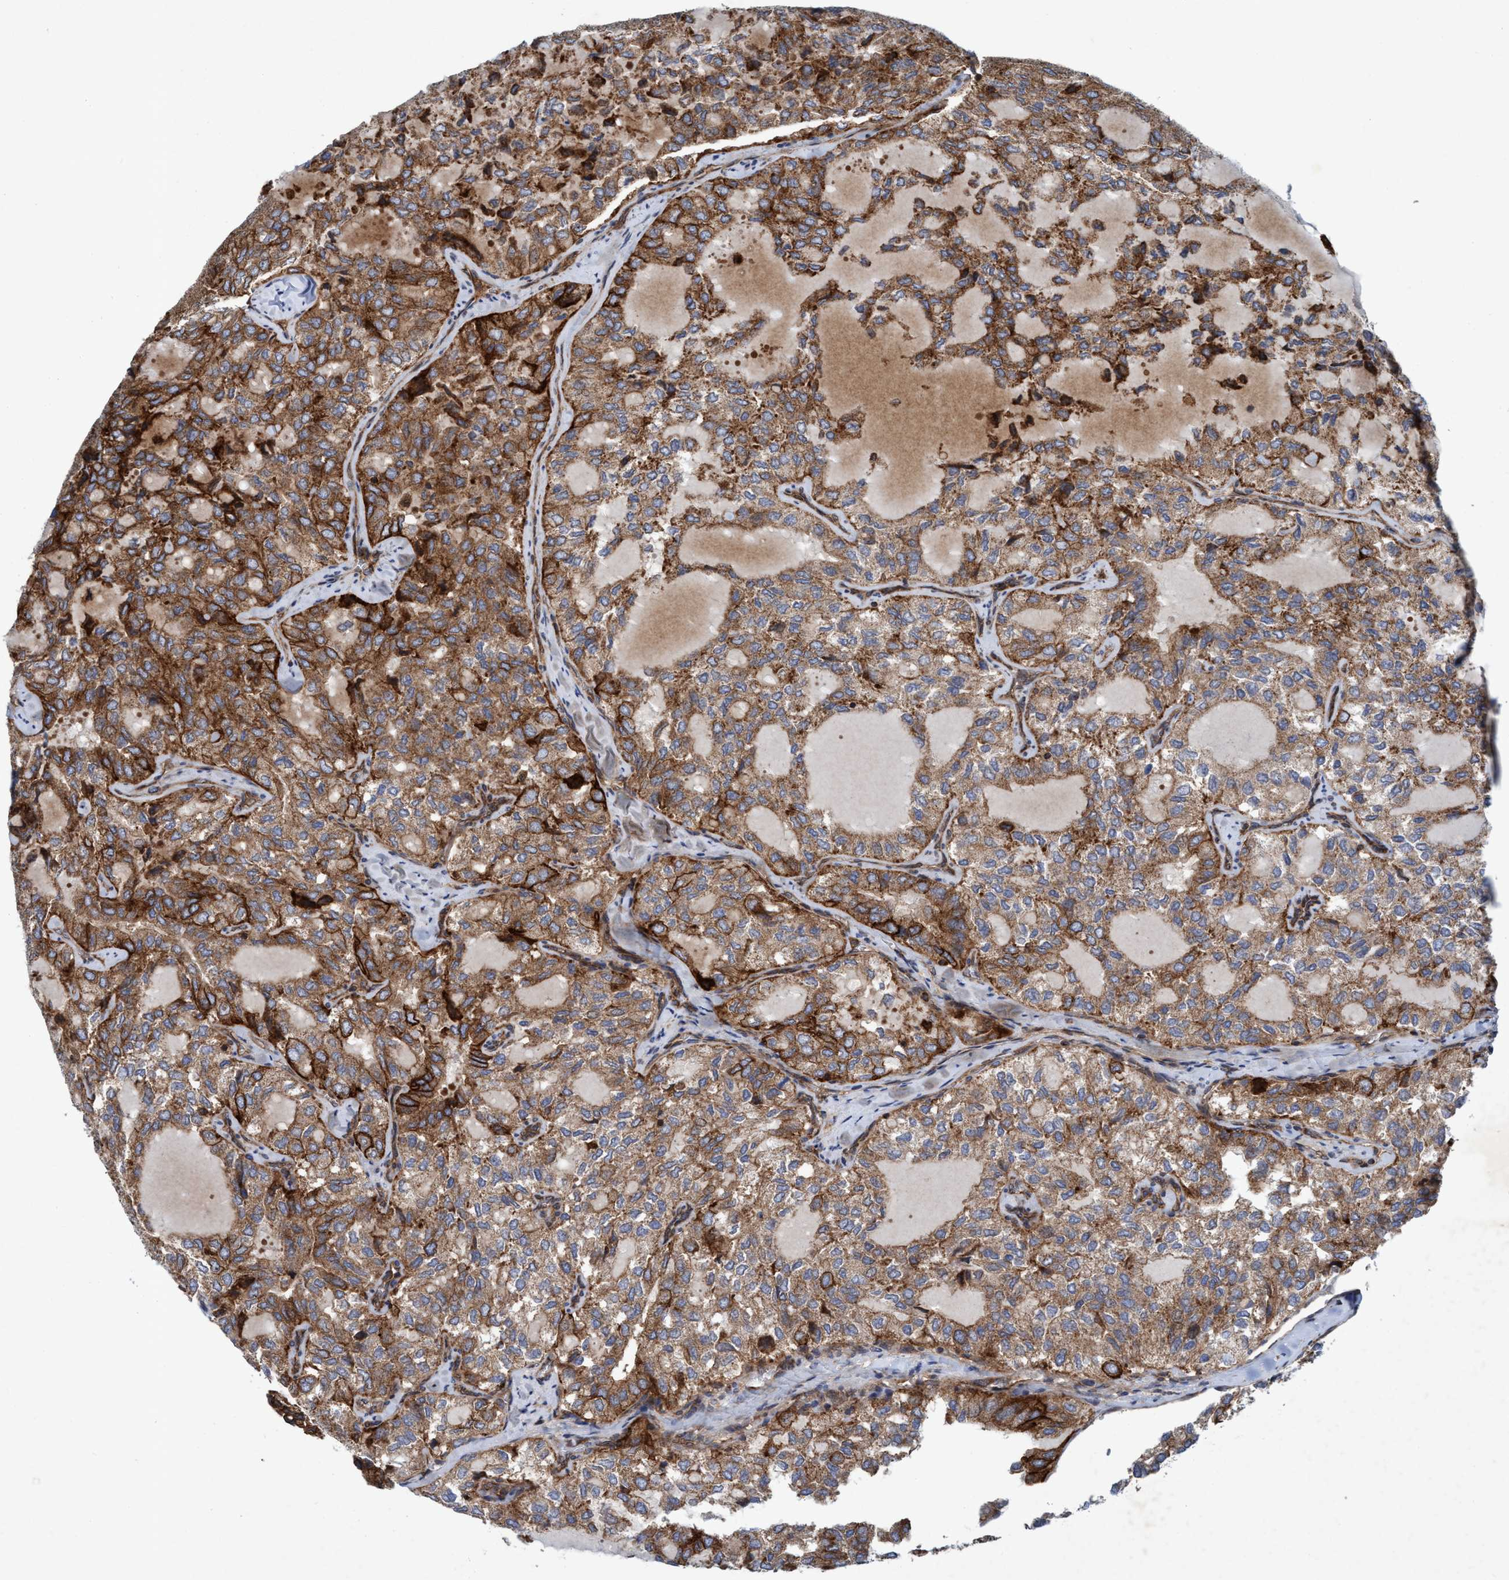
{"staining": {"intensity": "moderate", "quantity": ">75%", "location": "cytoplasmic/membranous"}, "tissue": "thyroid cancer", "cell_type": "Tumor cells", "image_type": "cancer", "snomed": [{"axis": "morphology", "description": "Follicular adenoma carcinoma, NOS"}, {"axis": "topography", "description": "Thyroid gland"}], "caption": "Brown immunohistochemical staining in human thyroid cancer (follicular adenoma carcinoma) shows moderate cytoplasmic/membranous expression in about >75% of tumor cells. (Brightfield microscopy of DAB IHC at high magnification).", "gene": "SLC16A3", "patient": {"sex": "male", "age": 75}}